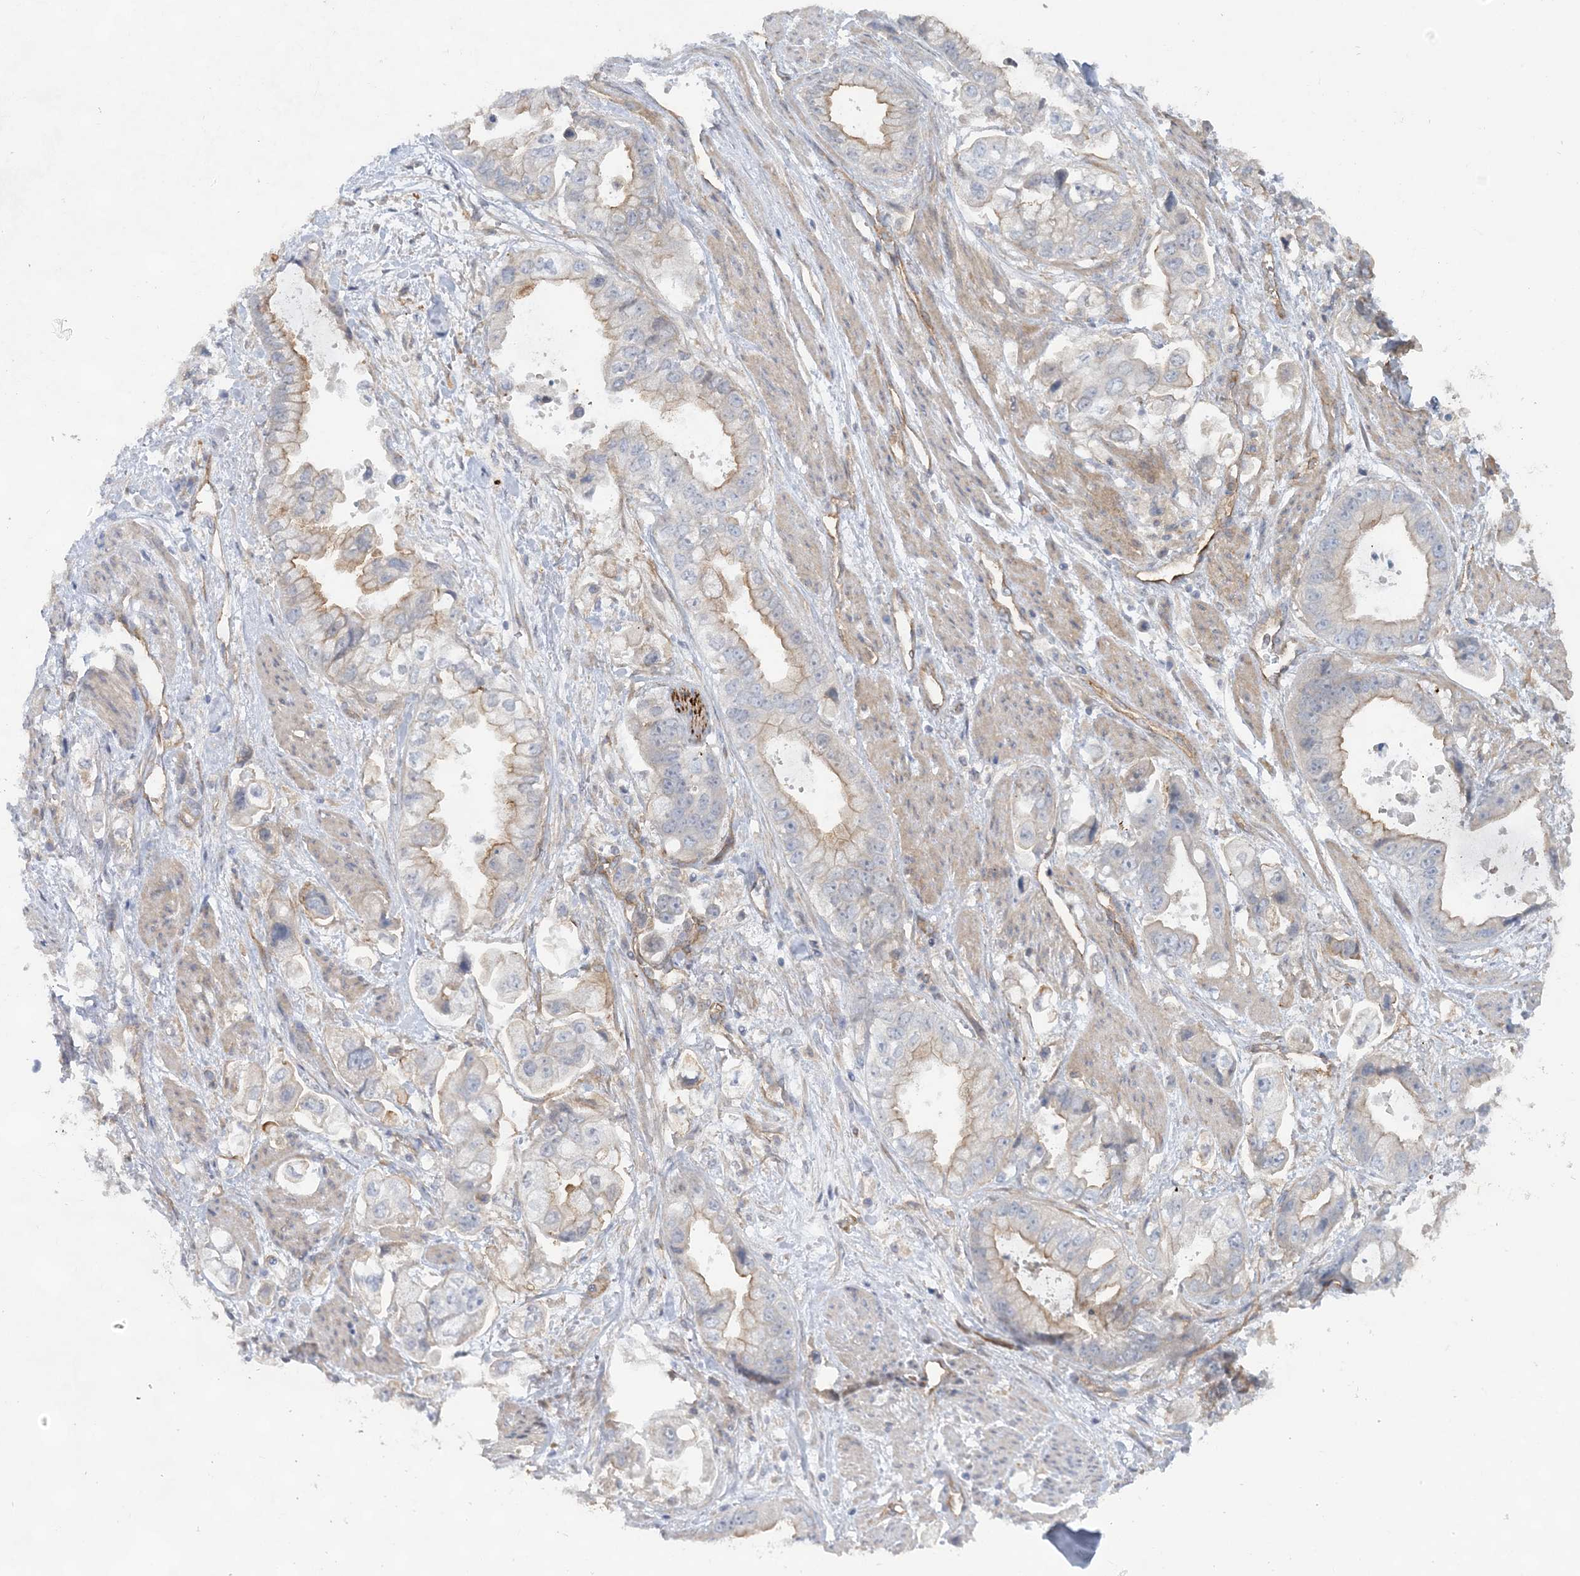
{"staining": {"intensity": "weak", "quantity": "<25%", "location": "cytoplasmic/membranous"}, "tissue": "stomach cancer", "cell_type": "Tumor cells", "image_type": "cancer", "snomed": [{"axis": "morphology", "description": "Adenocarcinoma, NOS"}, {"axis": "topography", "description": "Stomach"}], "caption": "The immunohistochemistry photomicrograph has no significant staining in tumor cells of adenocarcinoma (stomach) tissue. (Brightfield microscopy of DAB (3,3'-diaminobenzidine) immunohistochemistry (IHC) at high magnification).", "gene": "RAI14", "patient": {"sex": "male", "age": 62}}